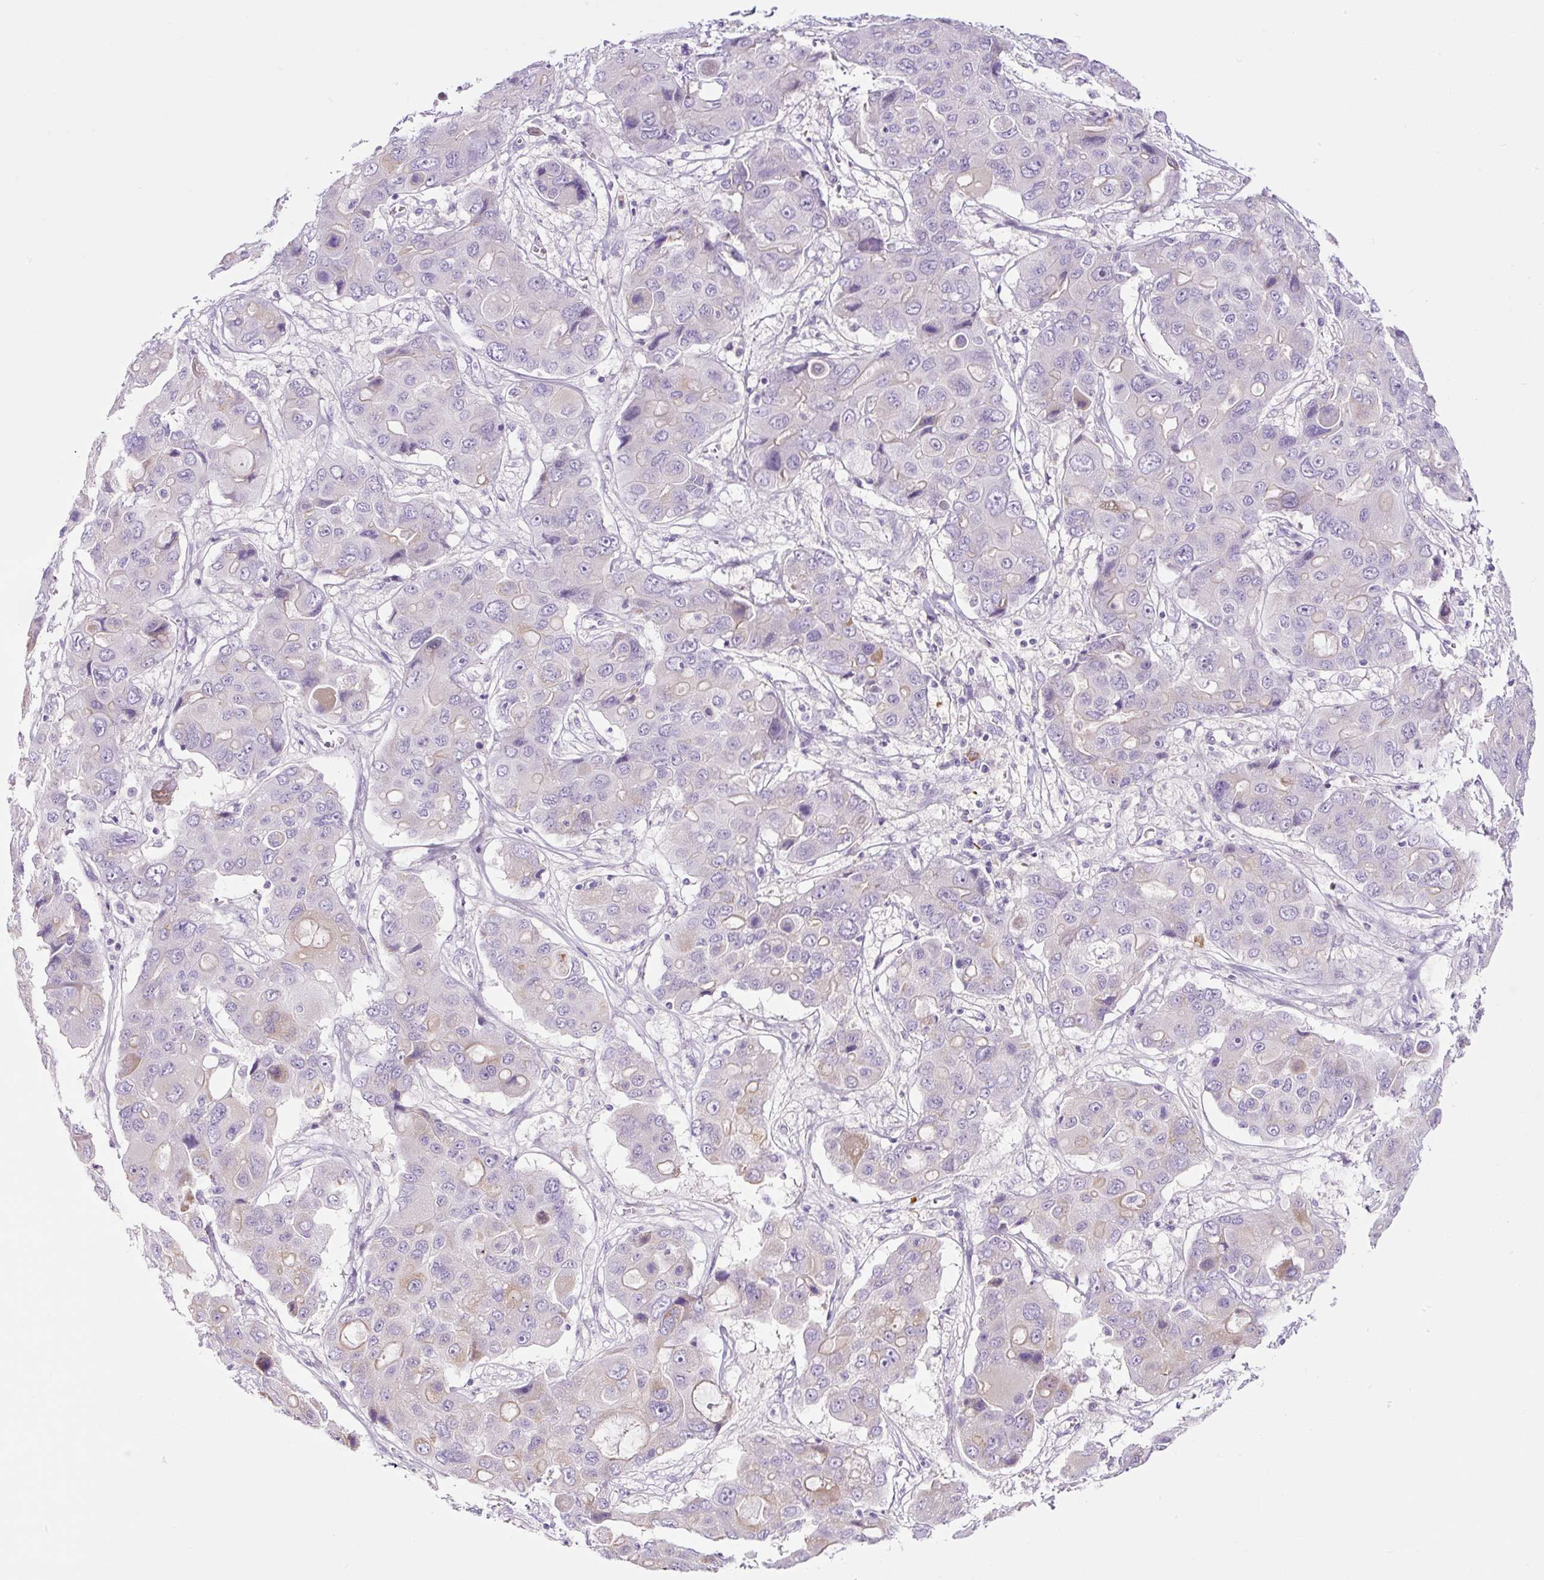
{"staining": {"intensity": "negative", "quantity": "none", "location": "none"}, "tissue": "liver cancer", "cell_type": "Tumor cells", "image_type": "cancer", "snomed": [{"axis": "morphology", "description": "Cholangiocarcinoma"}, {"axis": "topography", "description": "Liver"}], "caption": "High power microscopy histopathology image of an IHC photomicrograph of liver cancer, revealing no significant expression in tumor cells.", "gene": "RNF212B", "patient": {"sex": "male", "age": 67}}